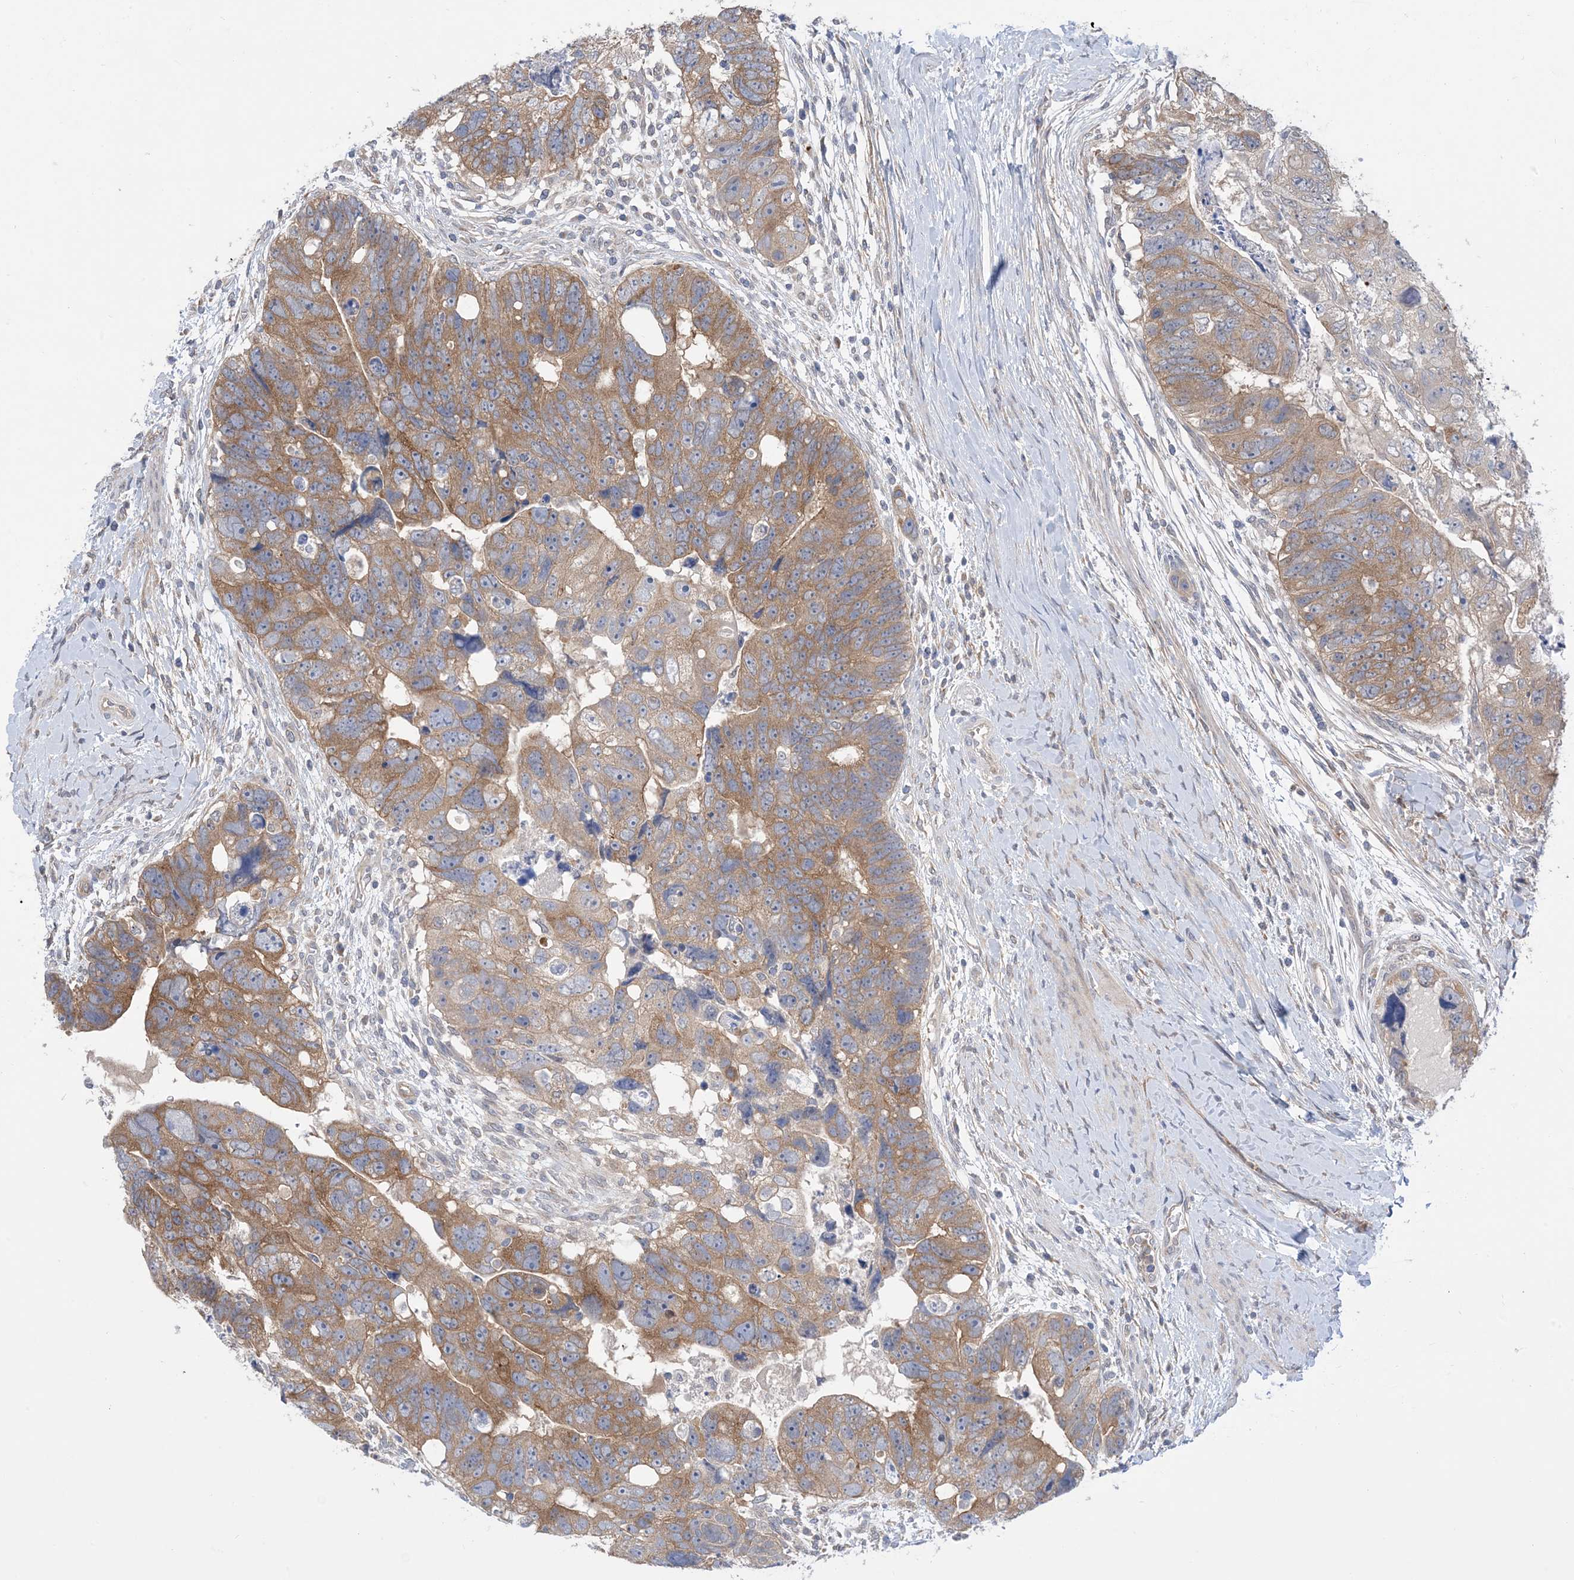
{"staining": {"intensity": "moderate", "quantity": ">75%", "location": "cytoplasmic/membranous"}, "tissue": "colorectal cancer", "cell_type": "Tumor cells", "image_type": "cancer", "snomed": [{"axis": "morphology", "description": "Adenocarcinoma, NOS"}, {"axis": "topography", "description": "Rectum"}], "caption": "Immunohistochemistry (IHC) micrograph of neoplastic tissue: adenocarcinoma (colorectal) stained using immunohistochemistry (IHC) reveals medium levels of moderate protein expression localized specifically in the cytoplasmic/membranous of tumor cells, appearing as a cytoplasmic/membranous brown color.", "gene": "EHBP1", "patient": {"sex": "male", "age": 59}}